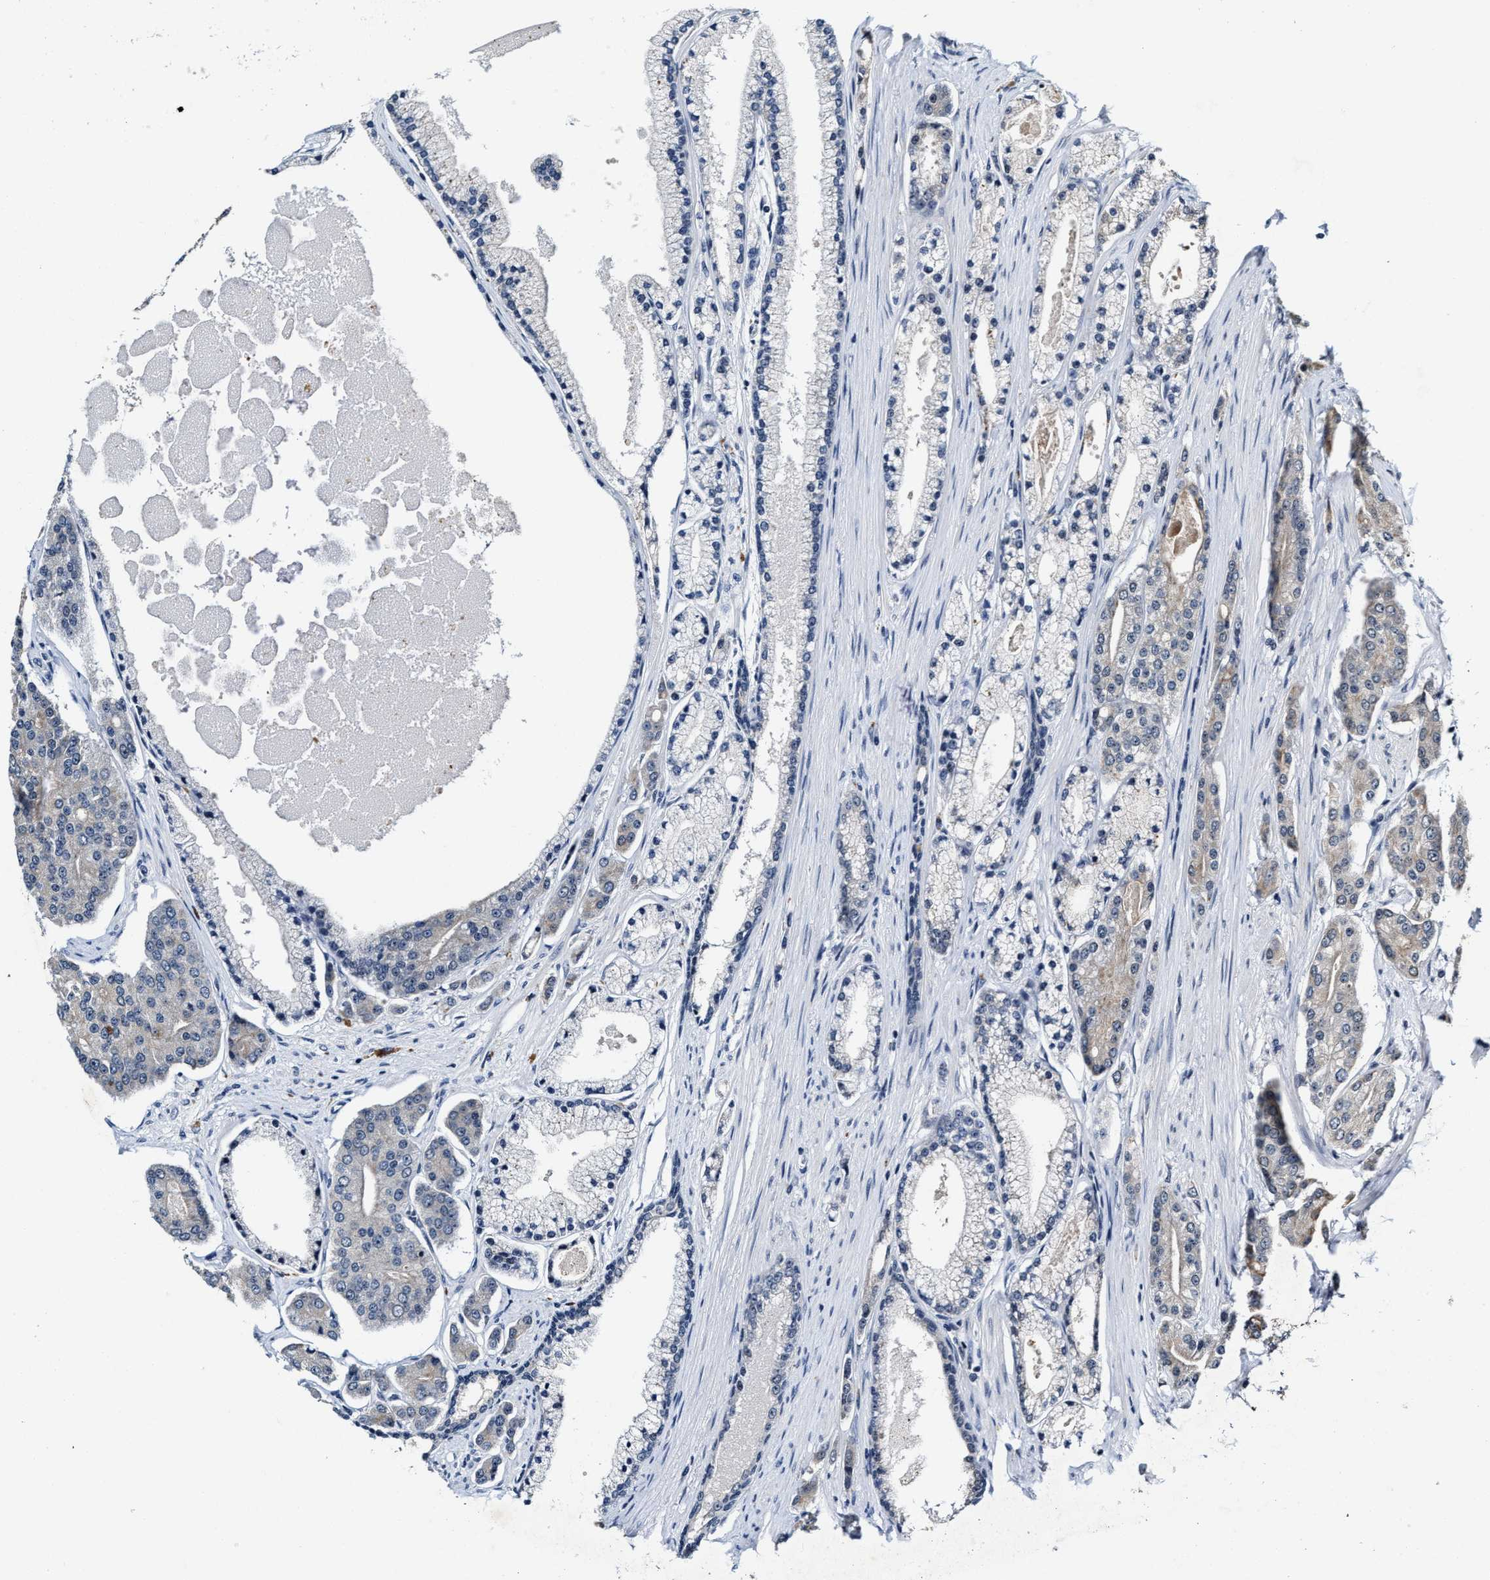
{"staining": {"intensity": "weak", "quantity": "25%-75%", "location": "cytoplasmic/membranous"}, "tissue": "prostate cancer", "cell_type": "Tumor cells", "image_type": "cancer", "snomed": [{"axis": "morphology", "description": "Adenocarcinoma, High grade"}, {"axis": "topography", "description": "Prostate"}], "caption": "Tumor cells demonstrate weak cytoplasmic/membranous expression in approximately 25%-75% of cells in adenocarcinoma (high-grade) (prostate).", "gene": "INIP", "patient": {"sex": "male", "age": 71}}